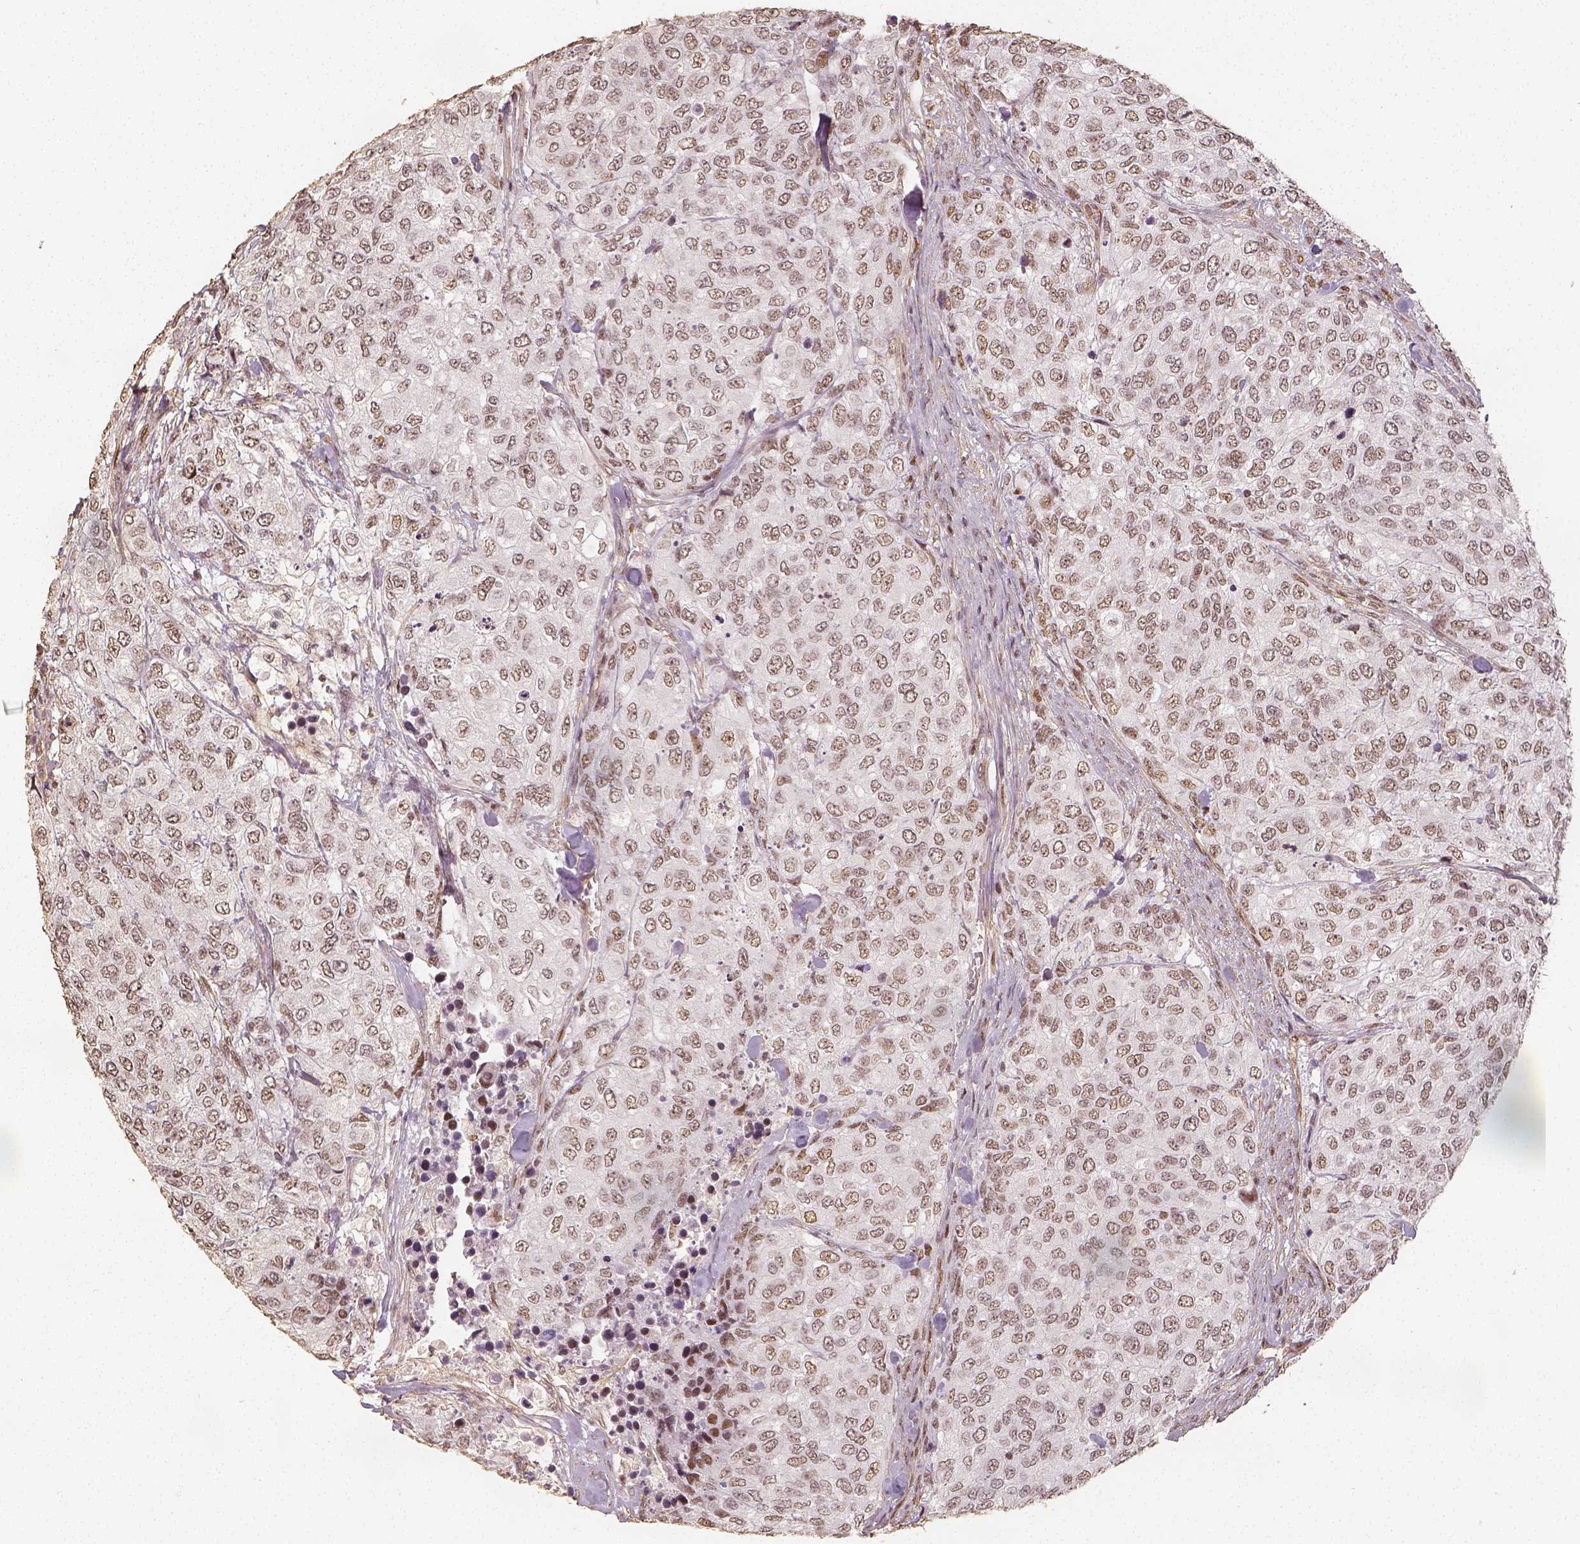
{"staining": {"intensity": "weak", "quantity": ">75%", "location": "nuclear"}, "tissue": "urothelial cancer", "cell_type": "Tumor cells", "image_type": "cancer", "snomed": [{"axis": "morphology", "description": "Urothelial carcinoma, High grade"}, {"axis": "topography", "description": "Urinary bladder"}], "caption": "Immunohistochemistry (IHC) photomicrograph of neoplastic tissue: human urothelial carcinoma (high-grade) stained using immunohistochemistry (IHC) reveals low levels of weak protein expression localized specifically in the nuclear of tumor cells, appearing as a nuclear brown color.", "gene": "HDAC1", "patient": {"sex": "female", "age": 78}}